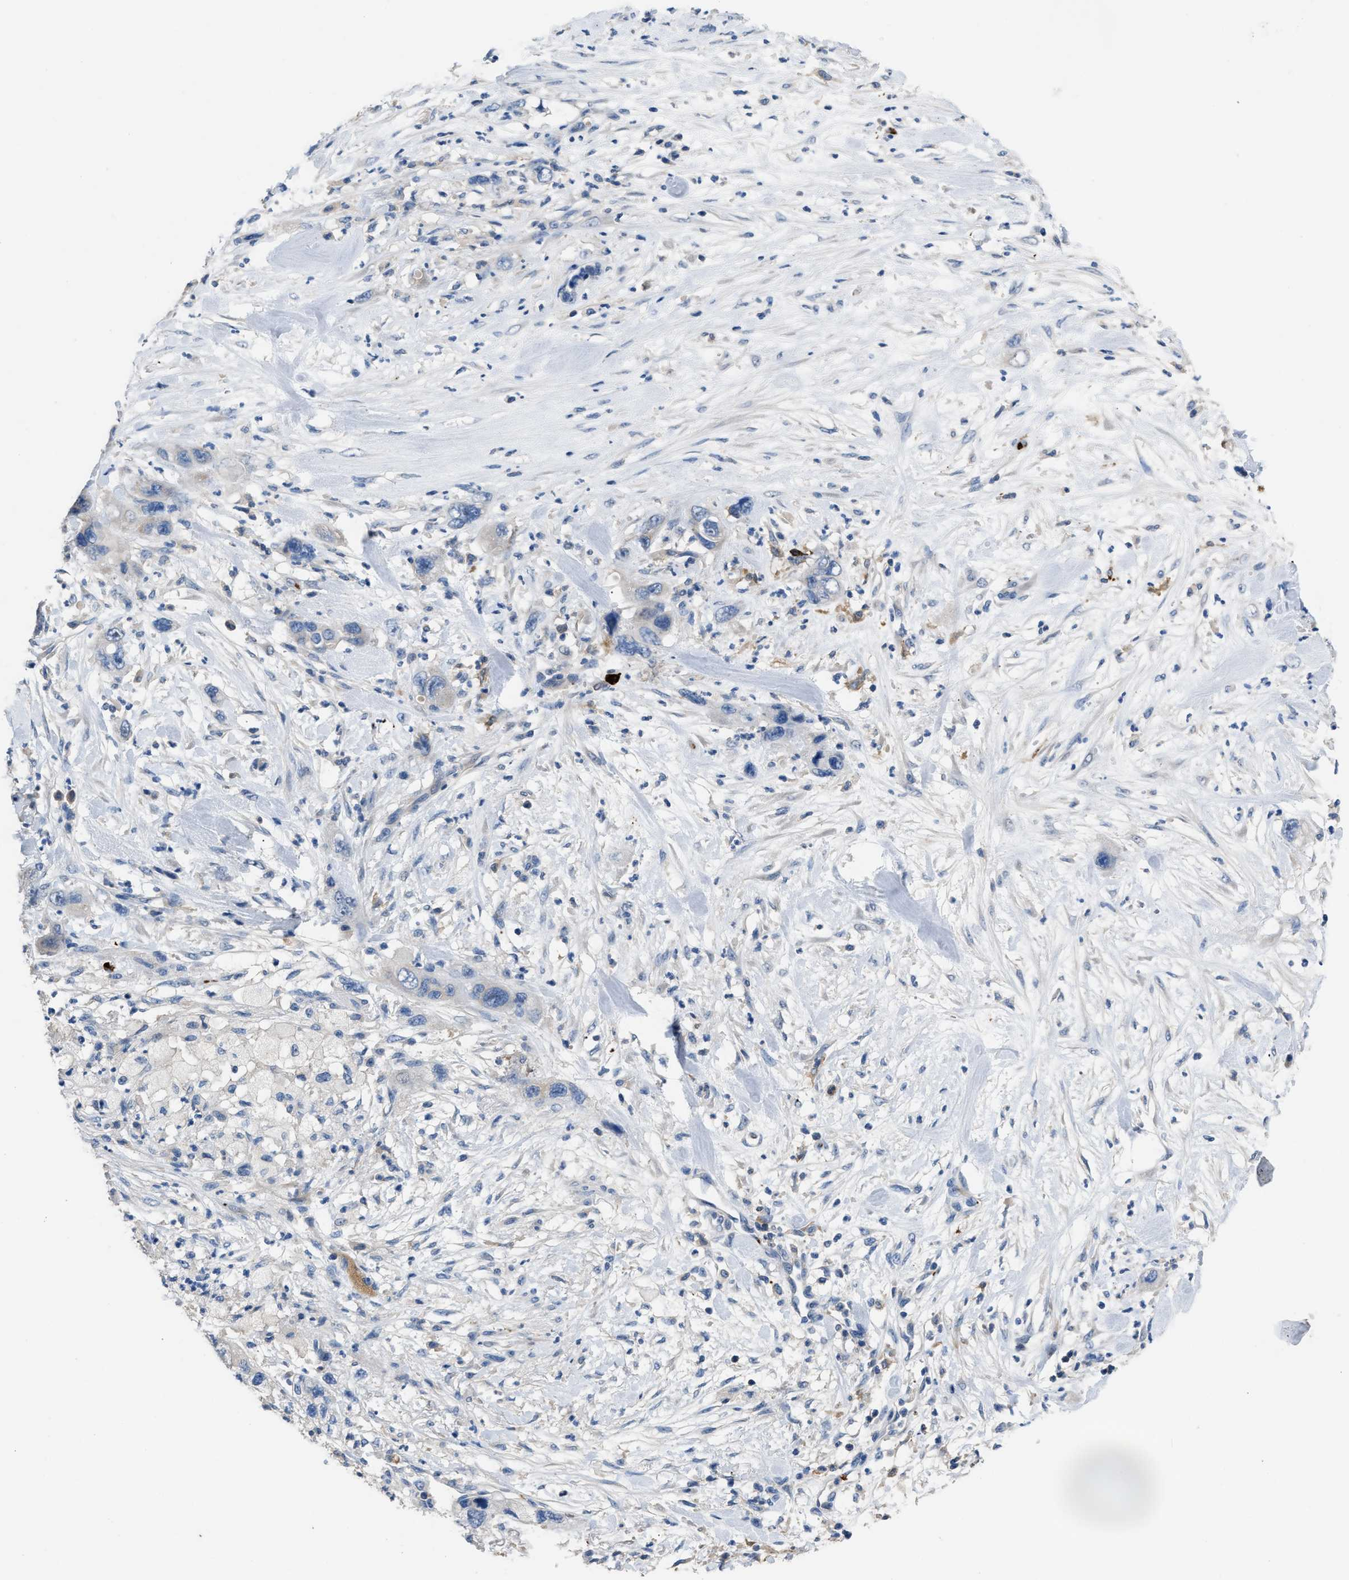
{"staining": {"intensity": "negative", "quantity": "none", "location": "none"}, "tissue": "pancreatic cancer", "cell_type": "Tumor cells", "image_type": "cancer", "snomed": [{"axis": "morphology", "description": "Adenocarcinoma, NOS"}, {"axis": "topography", "description": "Pancreas"}], "caption": "Adenocarcinoma (pancreatic) was stained to show a protein in brown. There is no significant staining in tumor cells.", "gene": "FGF18", "patient": {"sex": "female", "age": 71}}